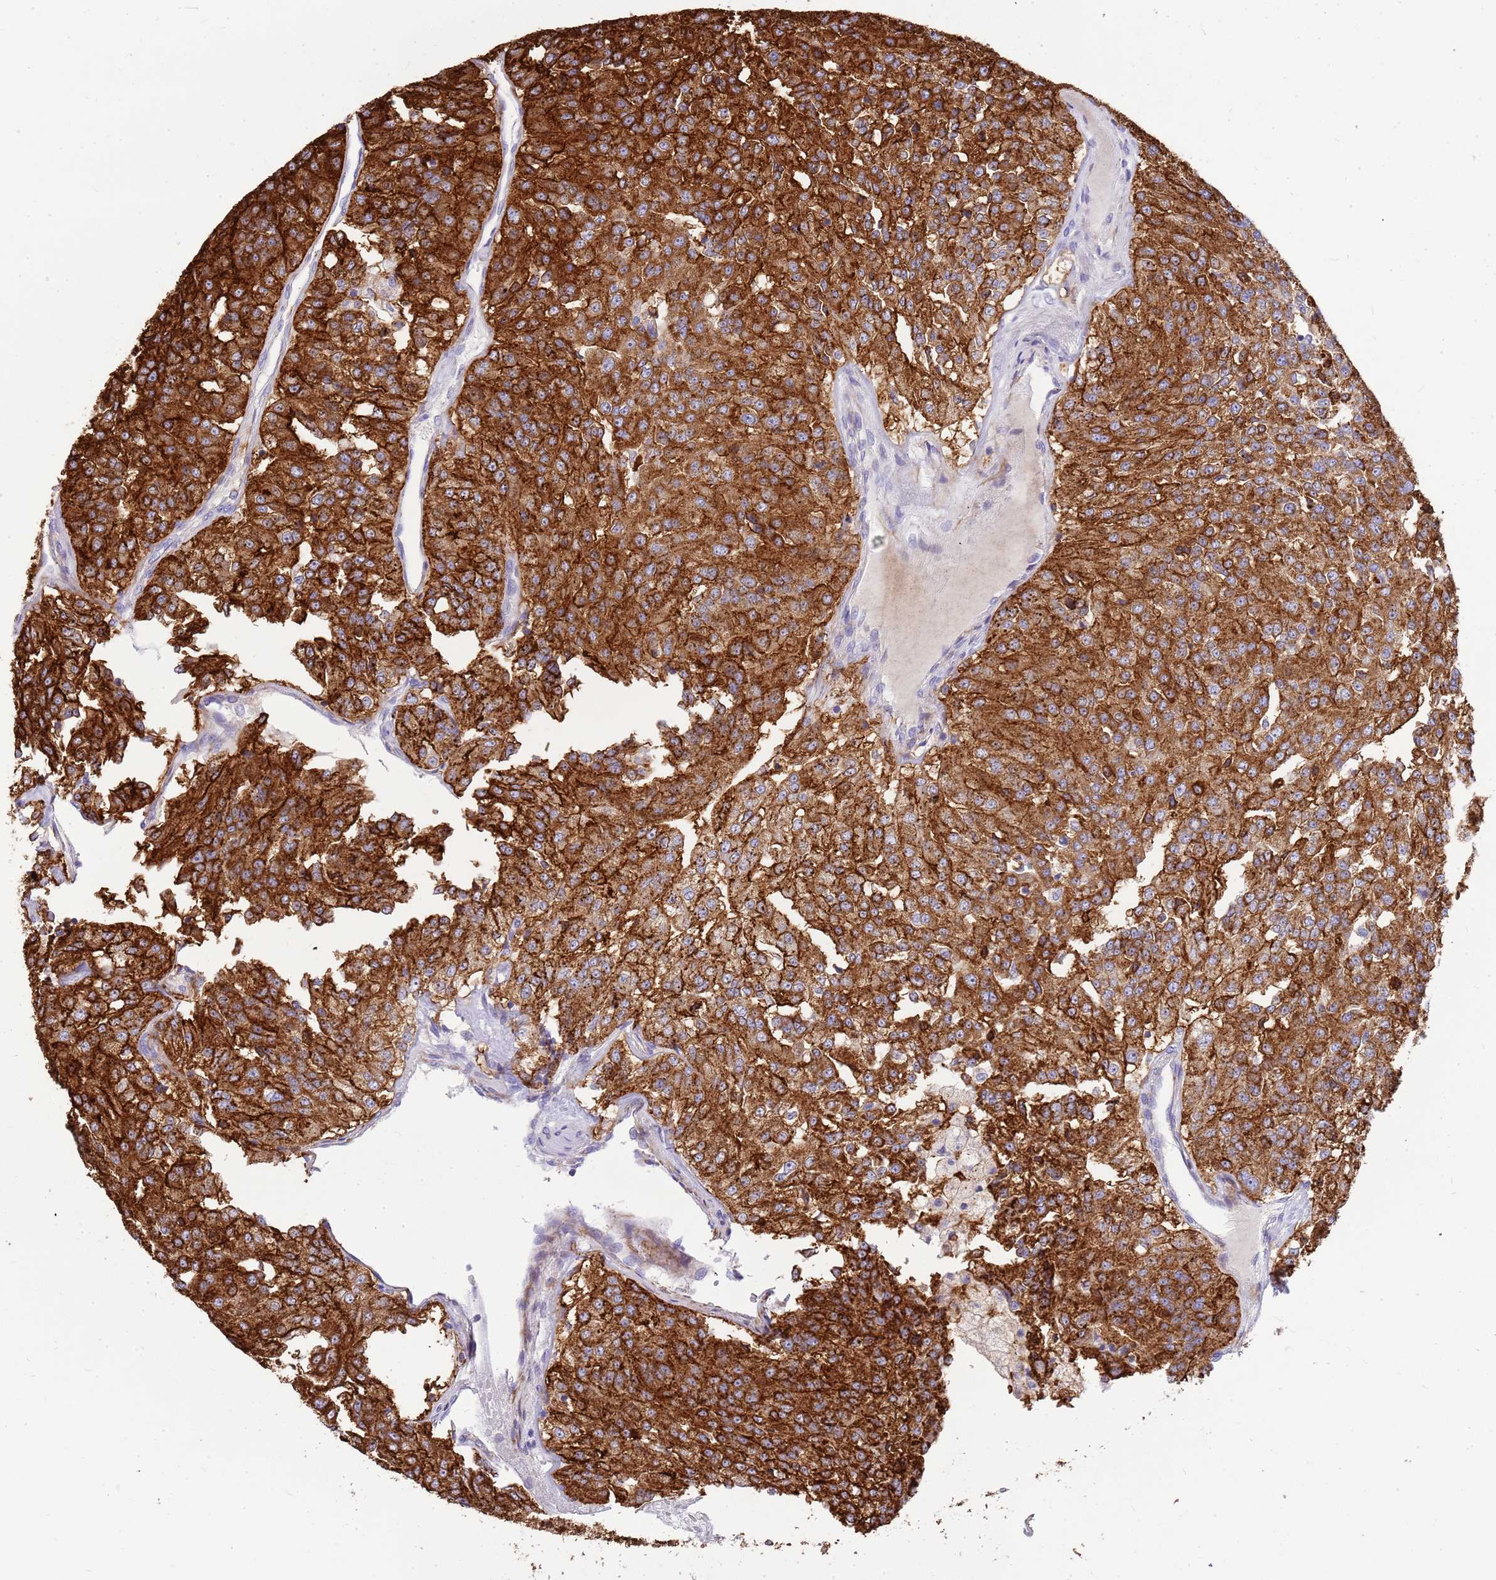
{"staining": {"intensity": "strong", "quantity": ">75%", "location": "cytoplasmic/membranous"}, "tissue": "renal cancer", "cell_type": "Tumor cells", "image_type": "cancer", "snomed": [{"axis": "morphology", "description": "Adenocarcinoma, NOS"}, {"axis": "topography", "description": "Kidney"}], "caption": "Renal cancer stained with immunohistochemistry exhibits strong cytoplasmic/membranous positivity in approximately >75% of tumor cells.", "gene": "ZDHHC1", "patient": {"sex": "female", "age": 63}}